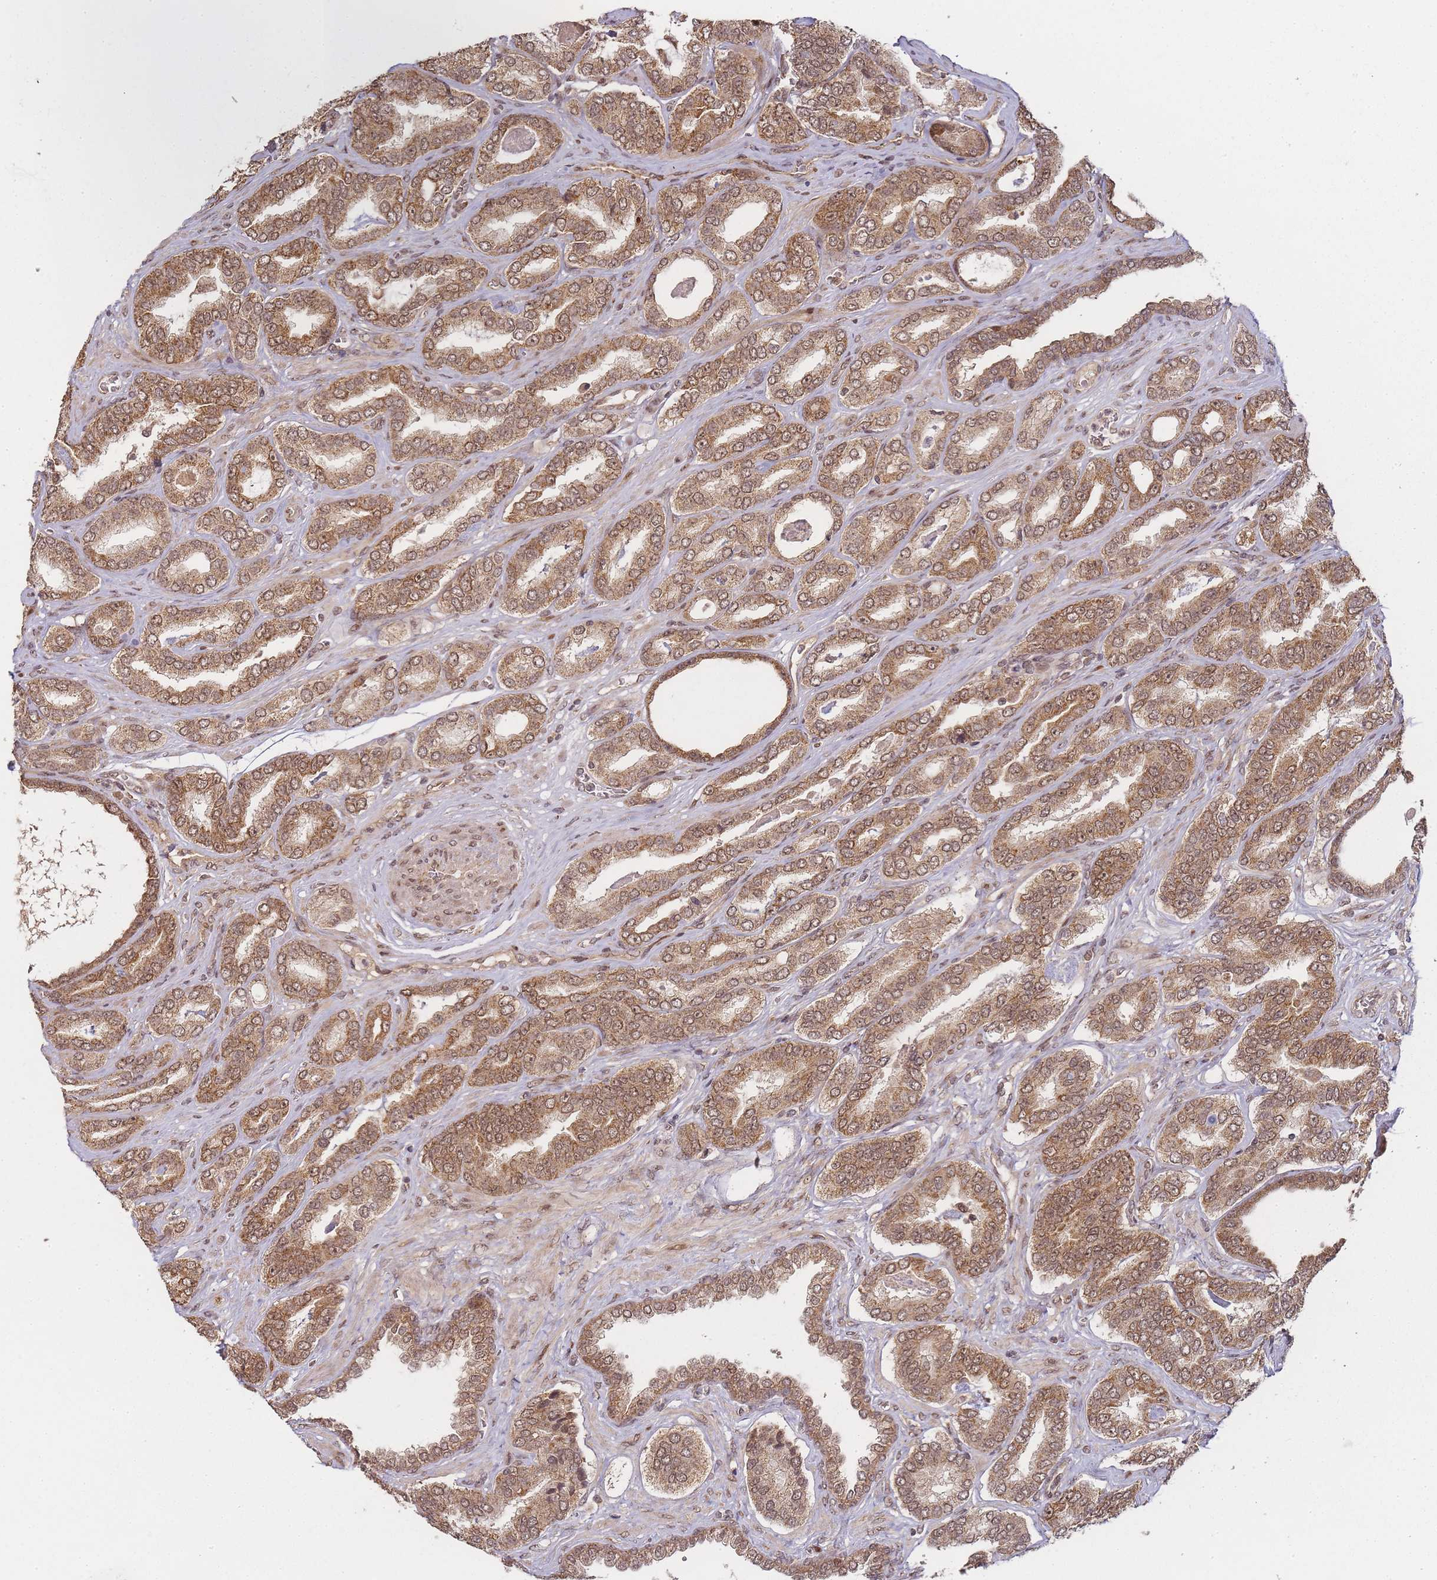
{"staining": {"intensity": "moderate", "quantity": ">75%", "location": "cytoplasmic/membranous,nuclear"}, "tissue": "prostate cancer", "cell_type": "Tumor cells", "image_type": "cancer", "snomed": [{"axis": "morphology", "description": "Adenocarcinoma, High grade"}, {"axis": "topography", "description": "Prostate"}], "caption": "Prostate cancer stained for a protein demonstrates moderate cytoplasmic/membranous and nuclear positivity in tumor cells. The staining was performed using DAB, with brown indicating positive protein expression. Nuclei are stained blue with hematoxylin.", "gene": "ZNF497", "patient": {"sex": "male", "age": 72}}